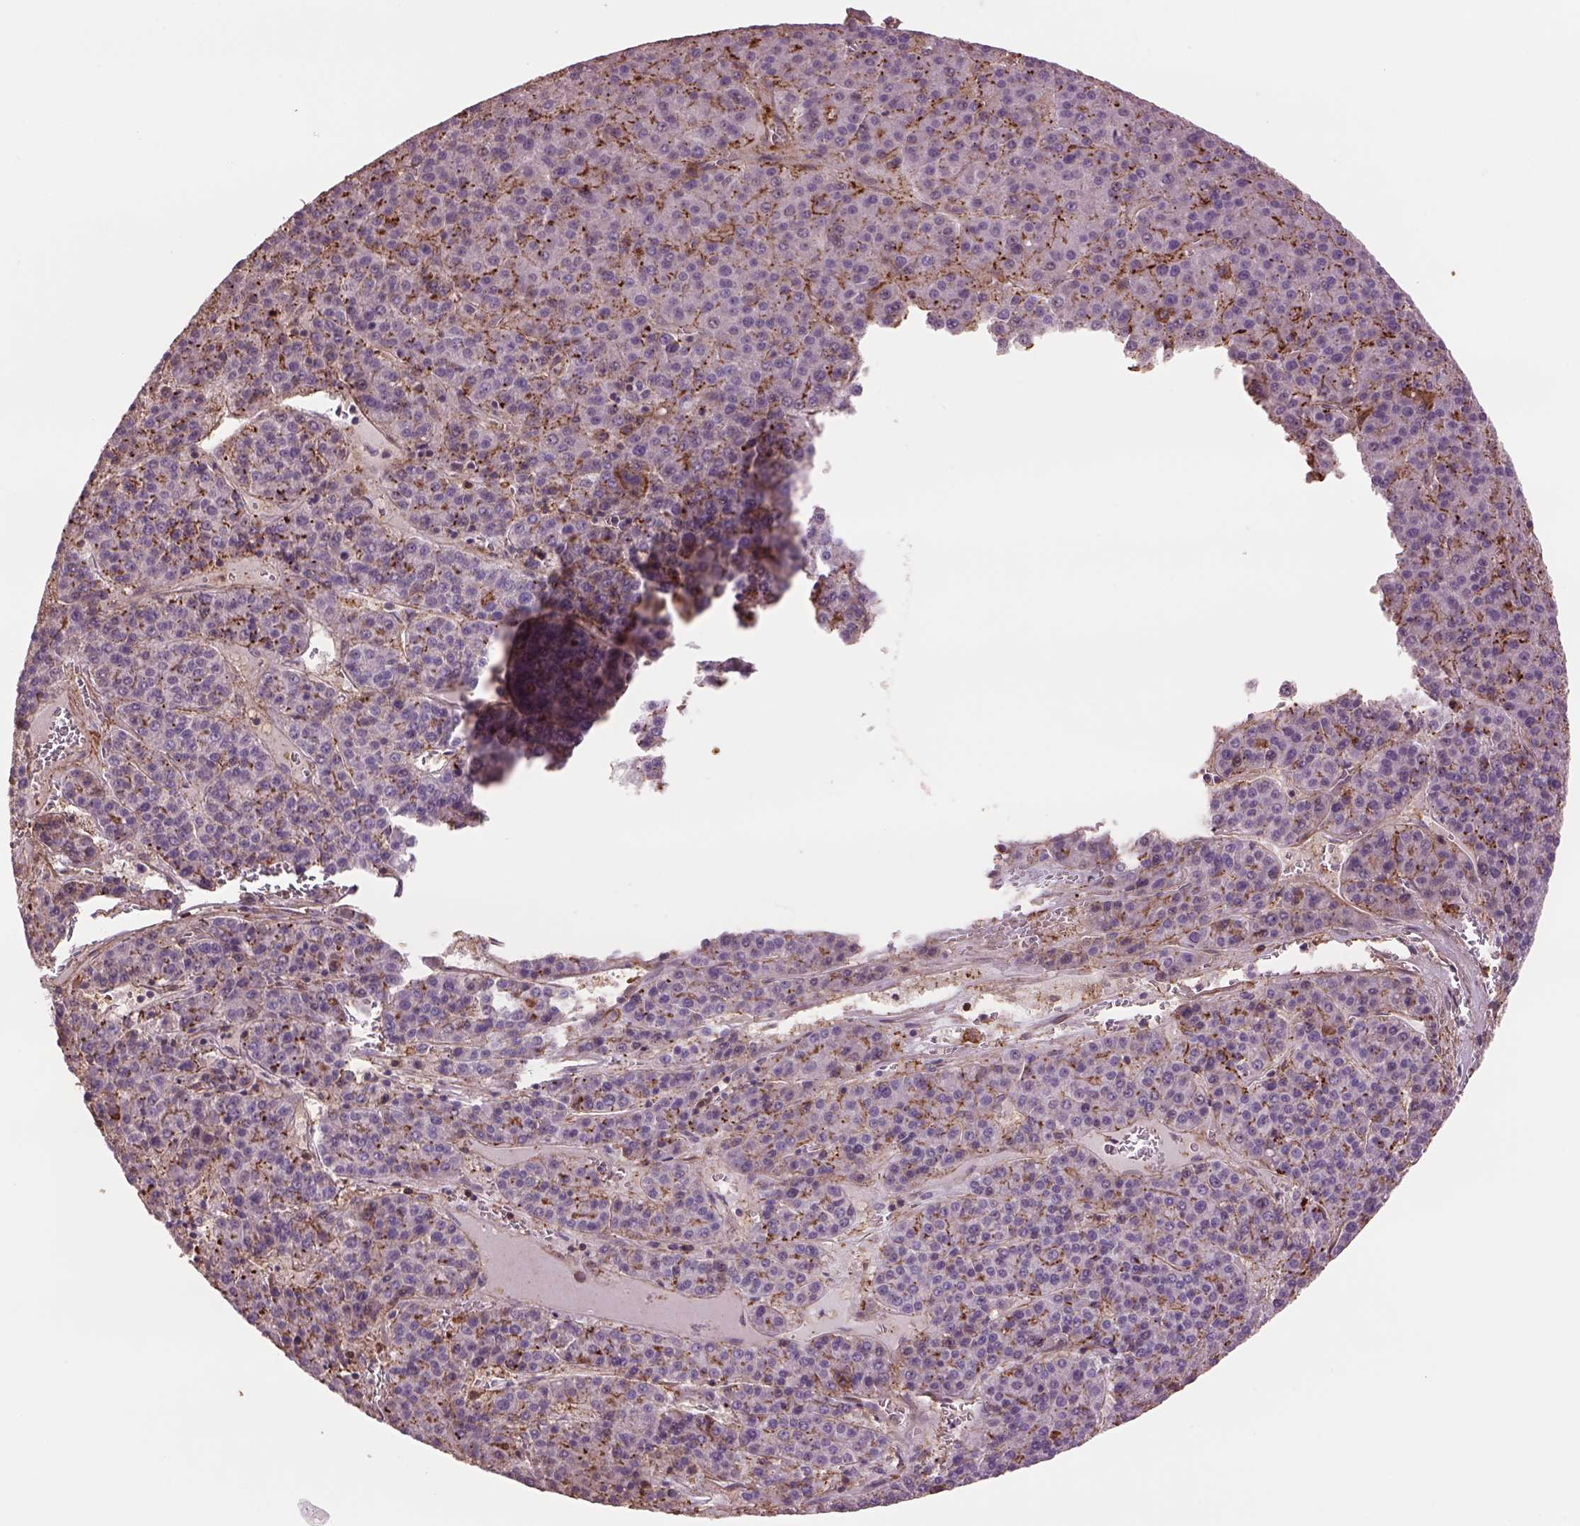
{"staining": {"intensity": "moderate", "quantity": "<25%", "location": "cytoplasmic/membranous"}, "tissue": "liver cancer", "cell_type": "Tumor cells", "image_type": "cancer", "snomed": [{"axis": "morphology", "description": "Carcinoma, Hepatocellular, NOS"}, {"axis": "topography", "description": "Liver"}], "caption": "A high-resolution photomicrograph shows IHC staining of liver hepatocellular carcinoma, which reveals moderate cytoplasmic/membranous positivity in approximately <25% of tumor cells.", "gene": "LIN7A", "patient": {"sex": "female", "age": 58}}